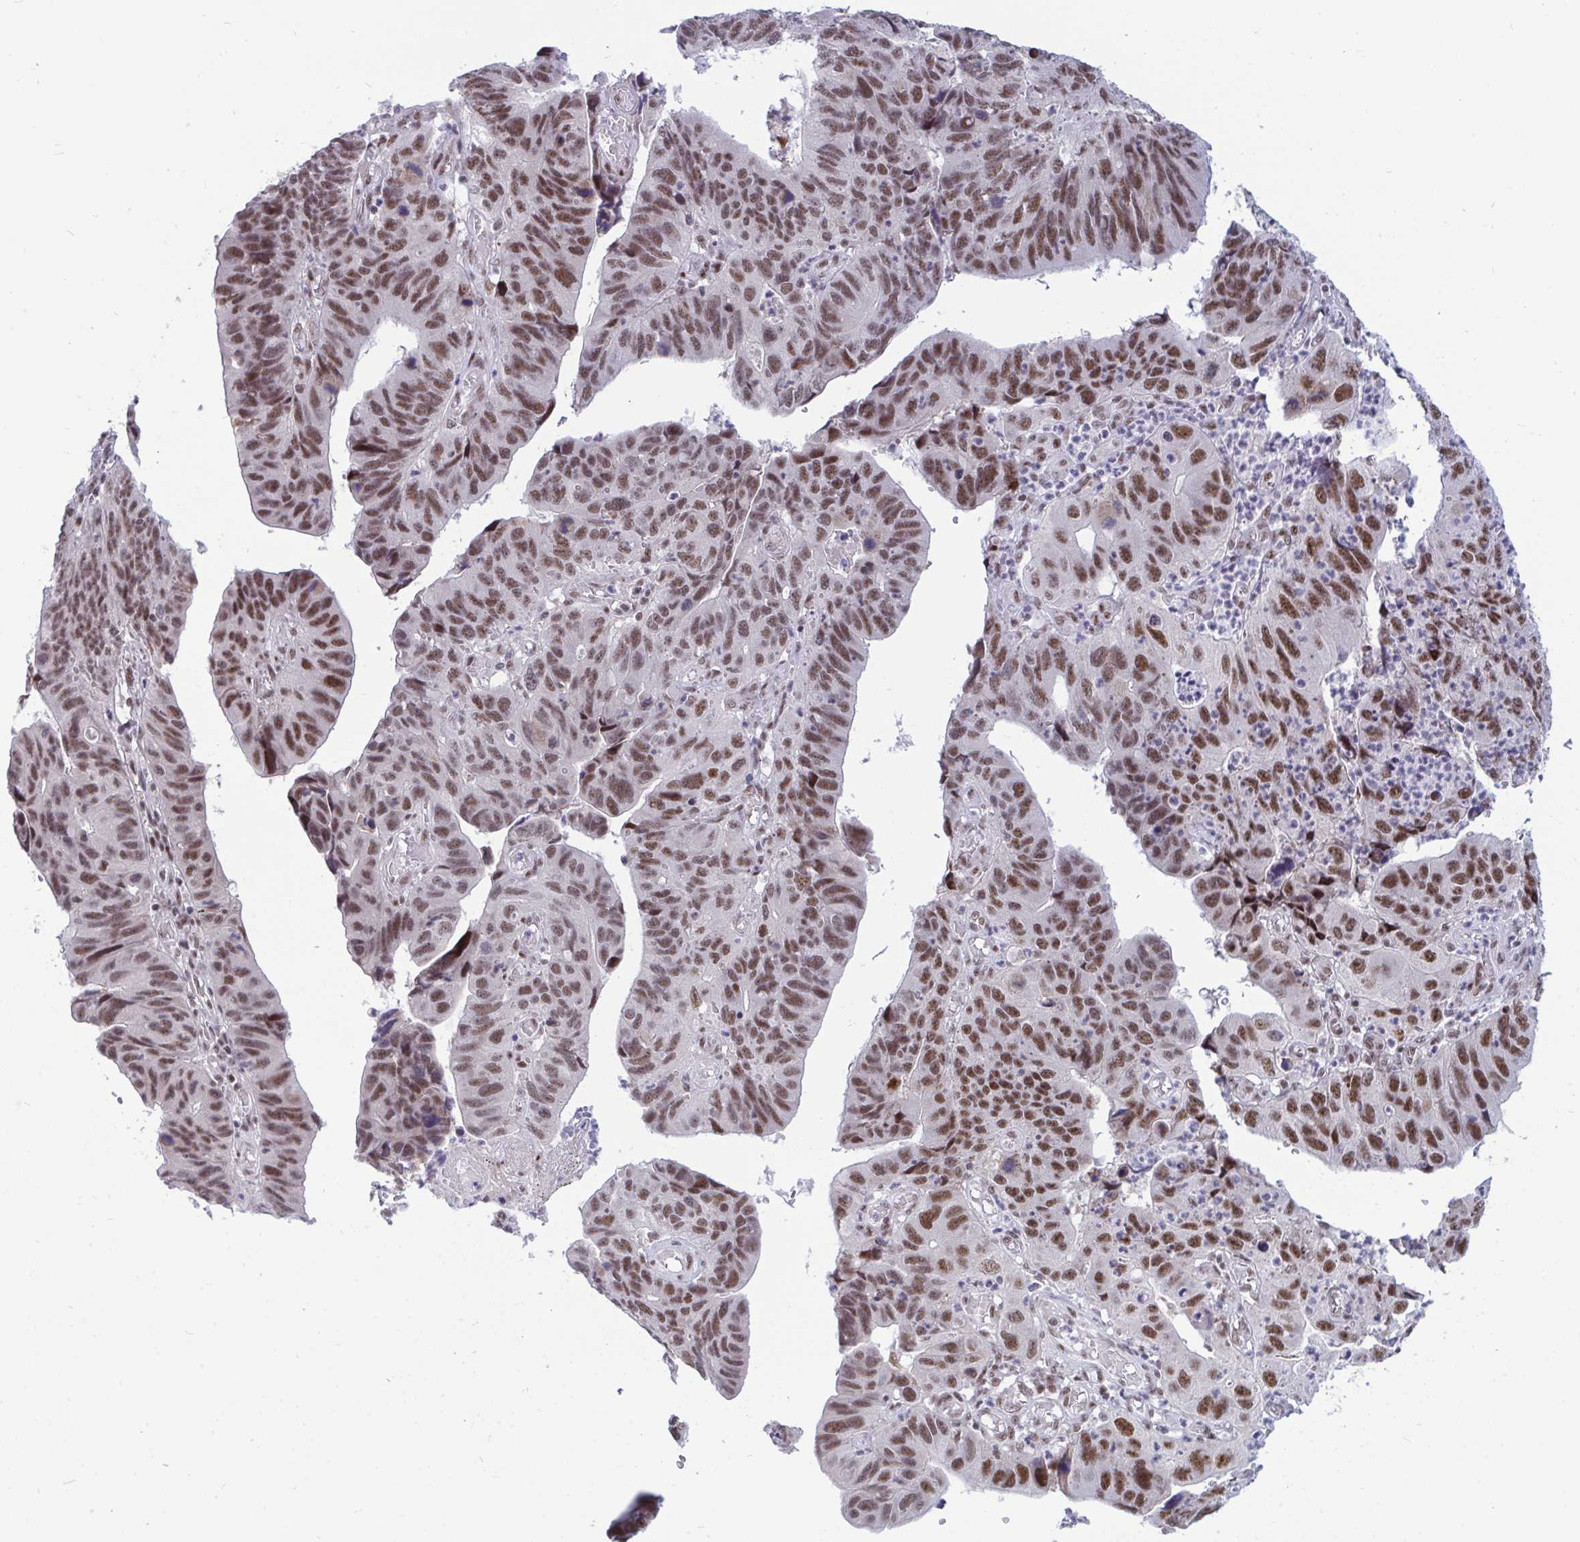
{"staining": {"intensity": "moderate", "quantity": ">75%", "location": "nuclear"}, "tissue": "stomach cancer", "cell_type": "Tumor cells", "image_type": "cancer", "snomed": [{"axis": "morphology", "description": "Adenocarcinoma, NOS"}, {"axis": "topography", "description": "Stomach"}], "caption": "Protein expression analysis of stomach cancer displays moderate nuclear staining in about >75% of tumor cells.", "gene": "WBP11", "patient": {"sex": "male", "age": 59}}